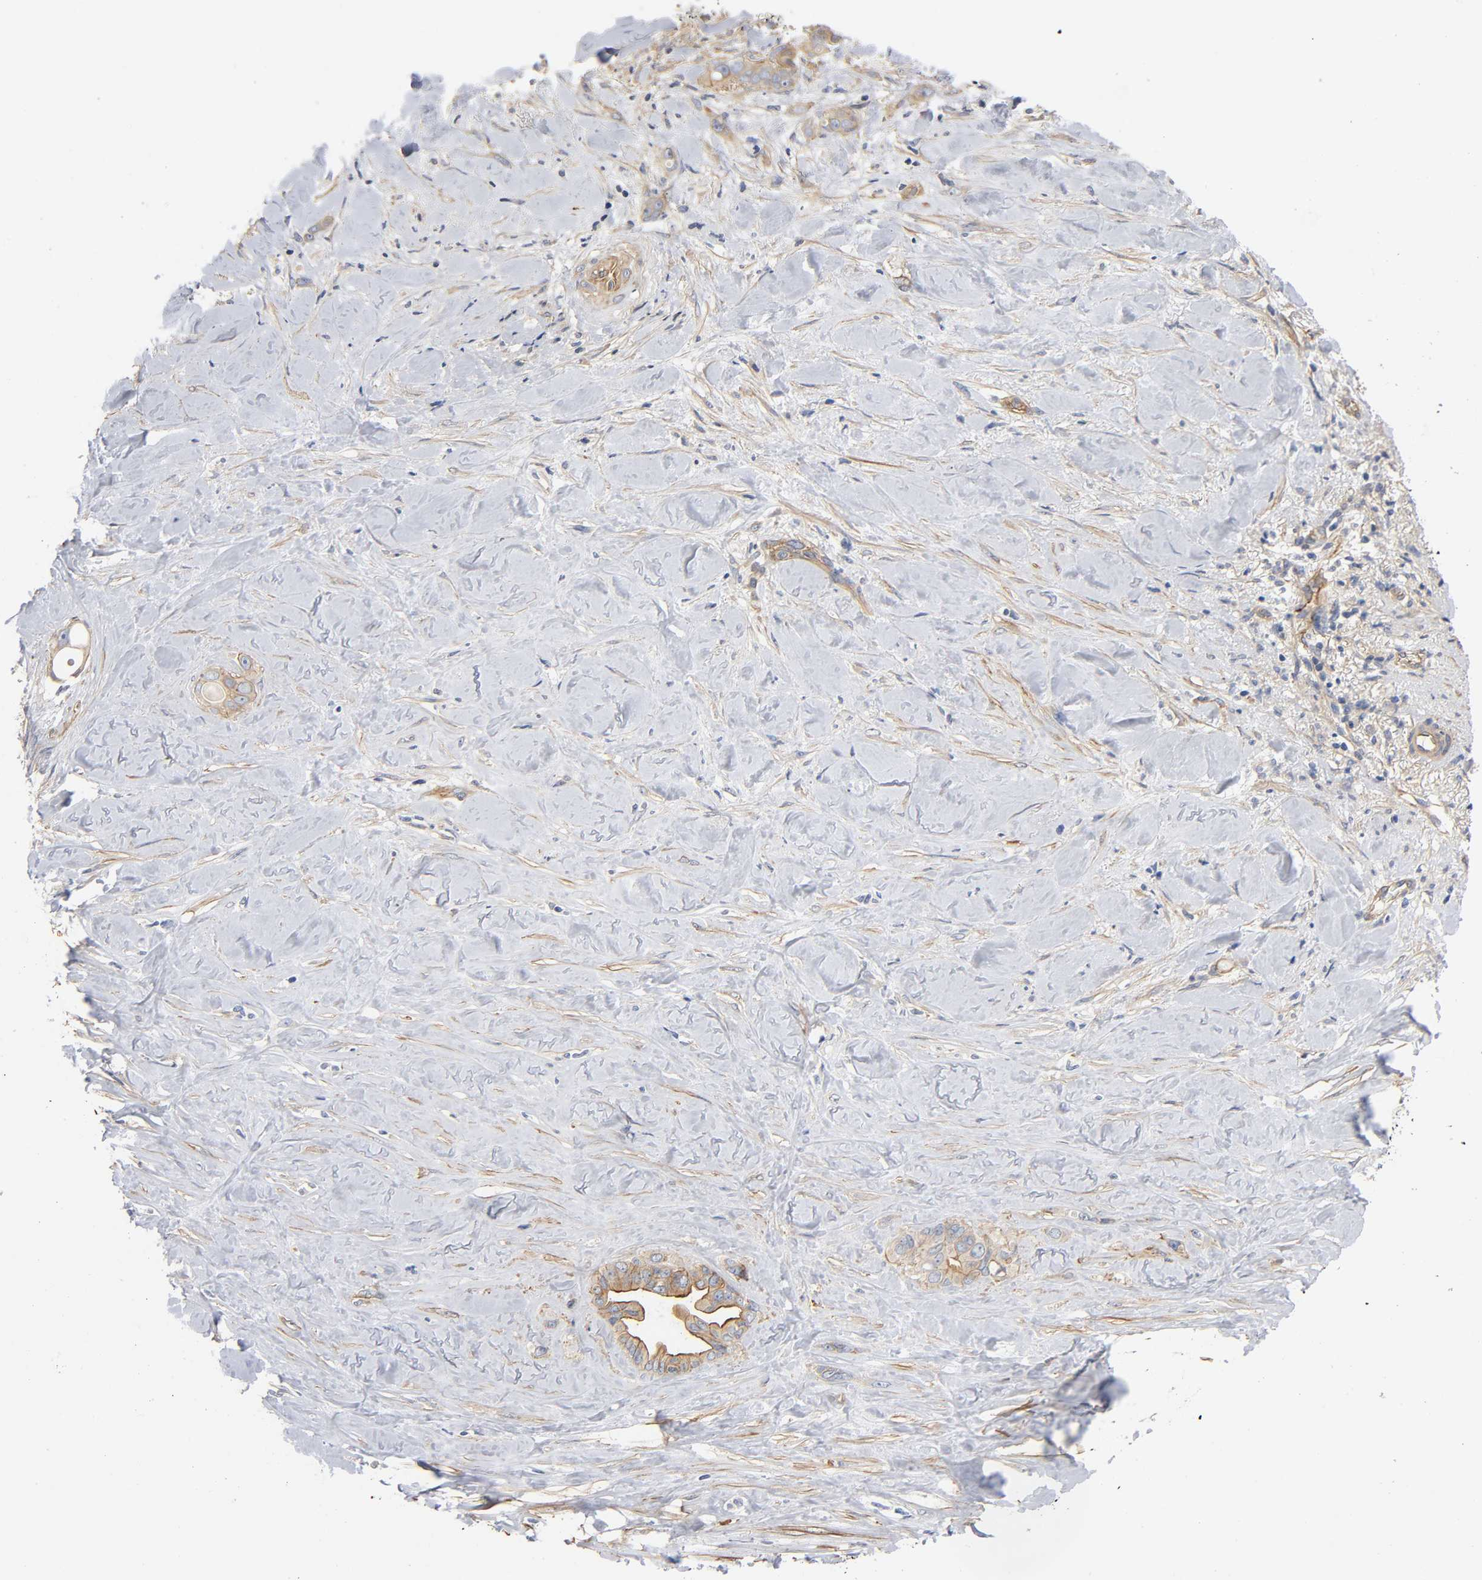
{"staining": {"intensity": "moderate", "quantity": ">75%", "location": "cytoplasmic/membranous"}, "tissue": "liver cancer", "cell_type": "Tumor cells", "image_type": "cancer", "snomed": [{"axis": "morphology", "description": "Cholangiocarcinoma"}, {"axis": "topography", "description": "Liver"}], "caption": "There is medium levels of moderate cytoplasmic/membranous positivity in tumor cells of liver cancer (cholangiocarcinoma), as demonstrated by immunohistochemical staining (brown color).", "gene": "MARS1", "patient": {"sex": "female", "age": 67}}